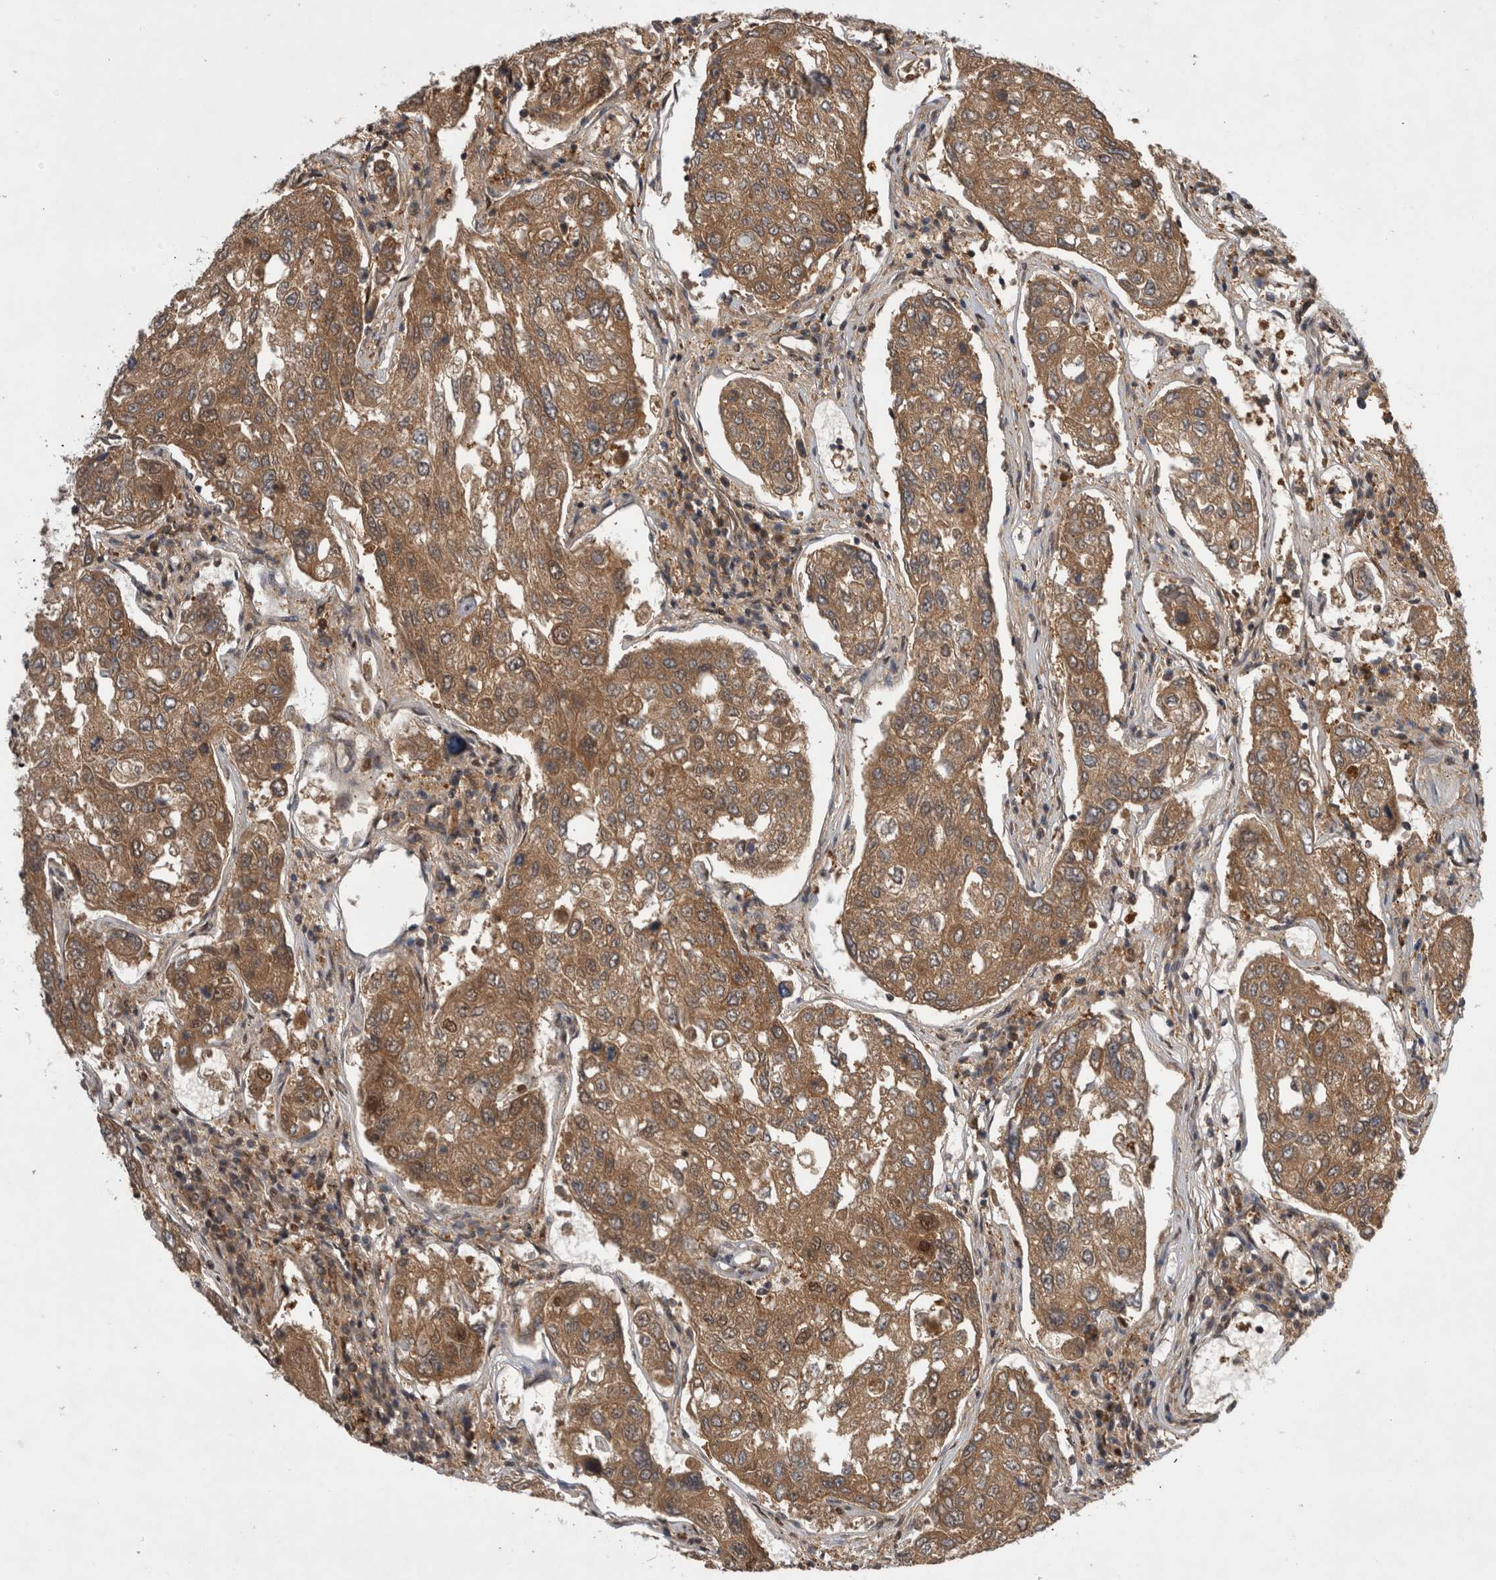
{"staining": {"intensity": "moderate", "quantity": ">75%", "location": "cytoplasmic/membranous,nuclear"}, "tissue": "urothelial cancer", "cell_type": "Tumor cells", "image_type": "cancer", "snomed": [{"axis": "morphology", "description": "Urothelial carcinoma, High grade"}, {"axis": "topography", "description": "Lymph node"}, {"axis": "topography", "description": "Urinary bladder"}], "caption": "Brown immunohistochemical staining in human urothelial carcinoma (high-grade) shows moderate cytoplasmic/membranous and nuclear positivity in approximately >75% of tumor cells.", "gene": "PSMB2", "patient": {"sex": "male", "age": 51}}